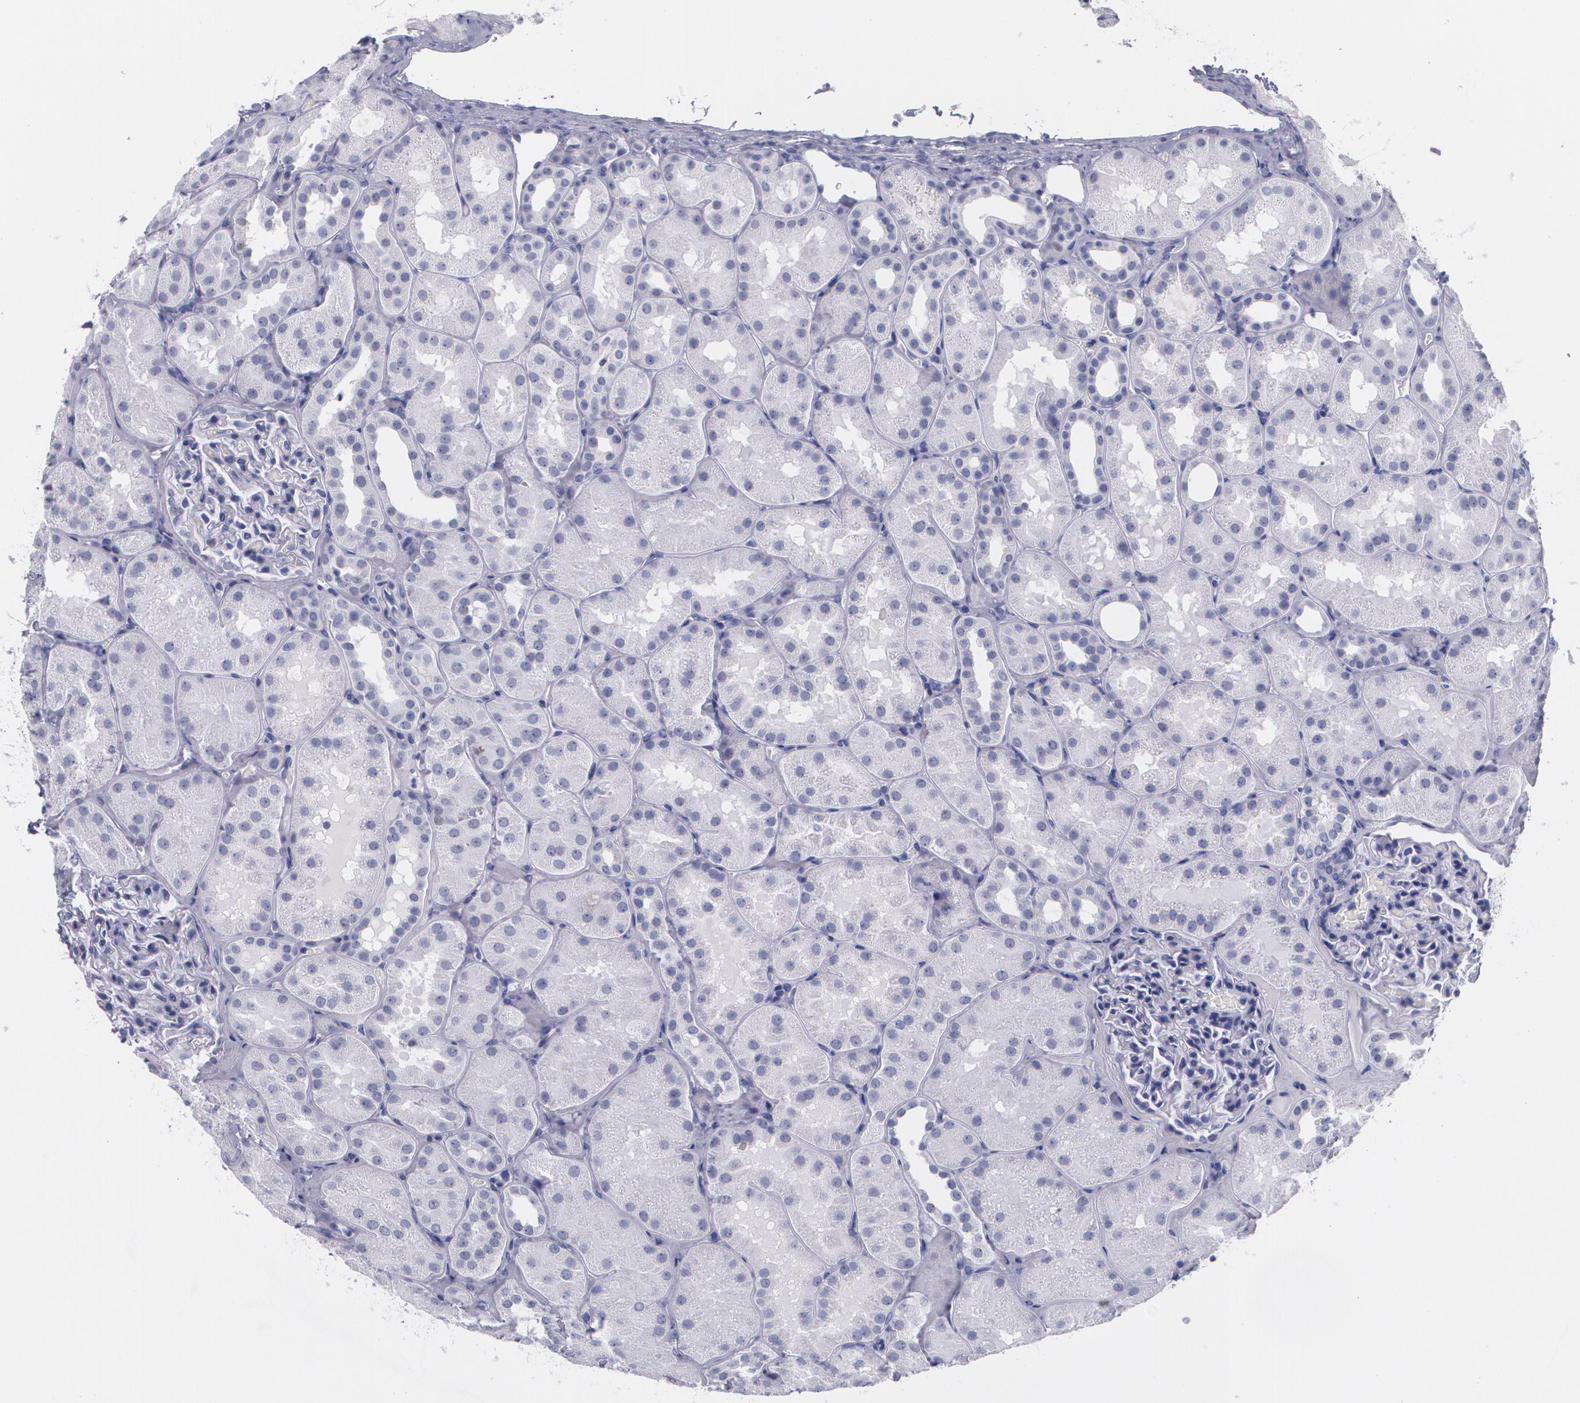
{"staining": {"intensity": "negative", "quantity": "none", "location": "none"}, "tissue": "kidney", "cell_type": "Cells in glomeruli", "image_type": "normal", "snomed": [{"axis": "morphology", "description": "Normal tissue, NOS"}, {"axis": "topography", "description": "Kidney"}], "caption": "Cells in glomeruli show no significant expression in unremarkable kidney.", "gene": "TP53", "patient": {"sex": "male", "age": 28}}